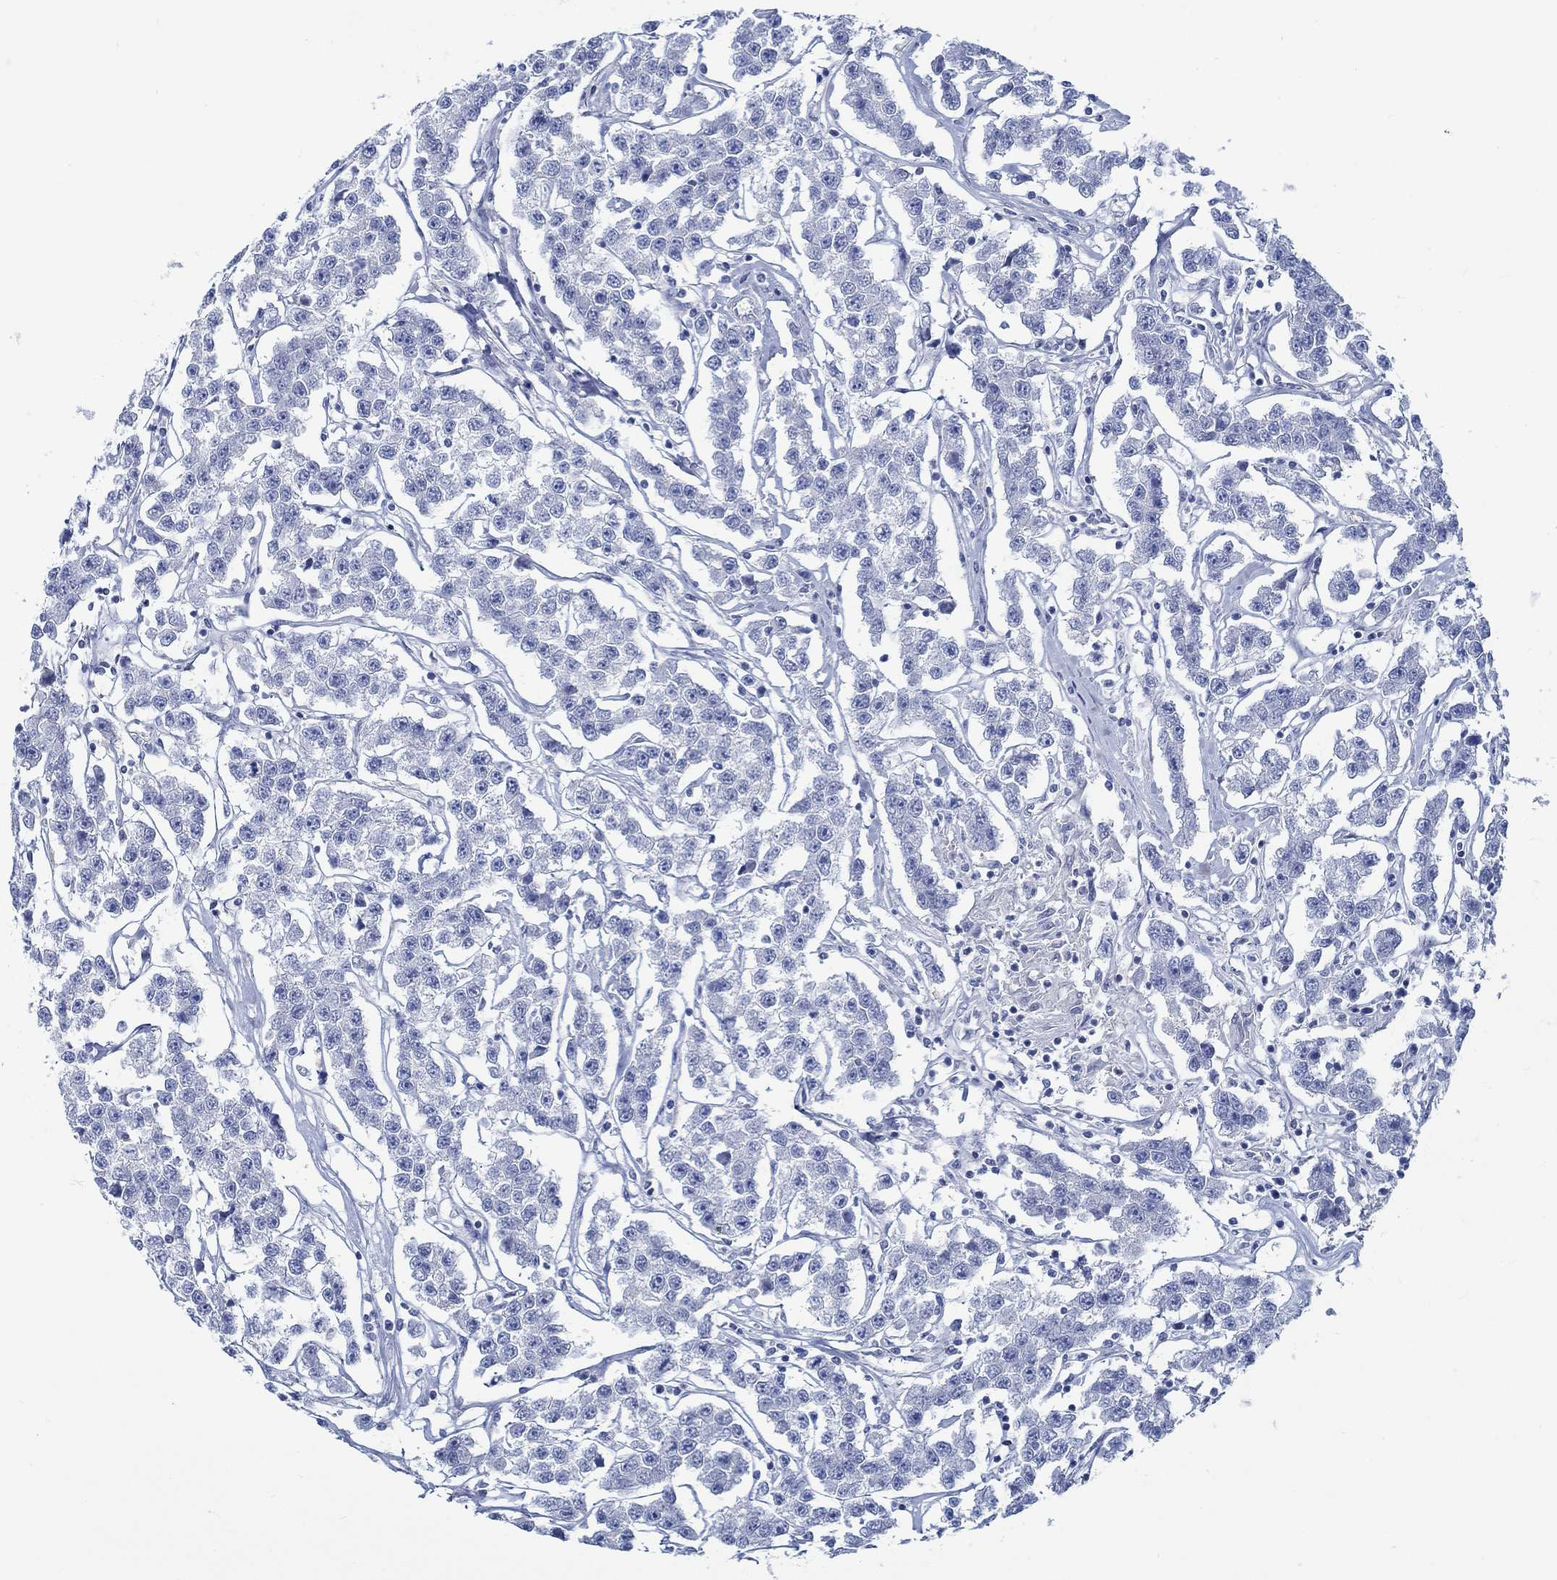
{"staining": {"intensity": "negative", "quantity": "none", "location": "none"}, "tissue": "testis cancer", "cell_type": "Tumor cells", "image_type": "cancer", "snomed": [{"axis": "morphology", "description": "Seminoma, NOS"}, {"axis": "topography", "description": "Testis"}], "caption": "Histopathology image shows no significant protein expression in tumor cells of testis seminoma. (DAB IHC visualized using brightfield microscopy, high magnification).", "gene": "SVEP1", "patient": {"sex": "male", "age": 59}}